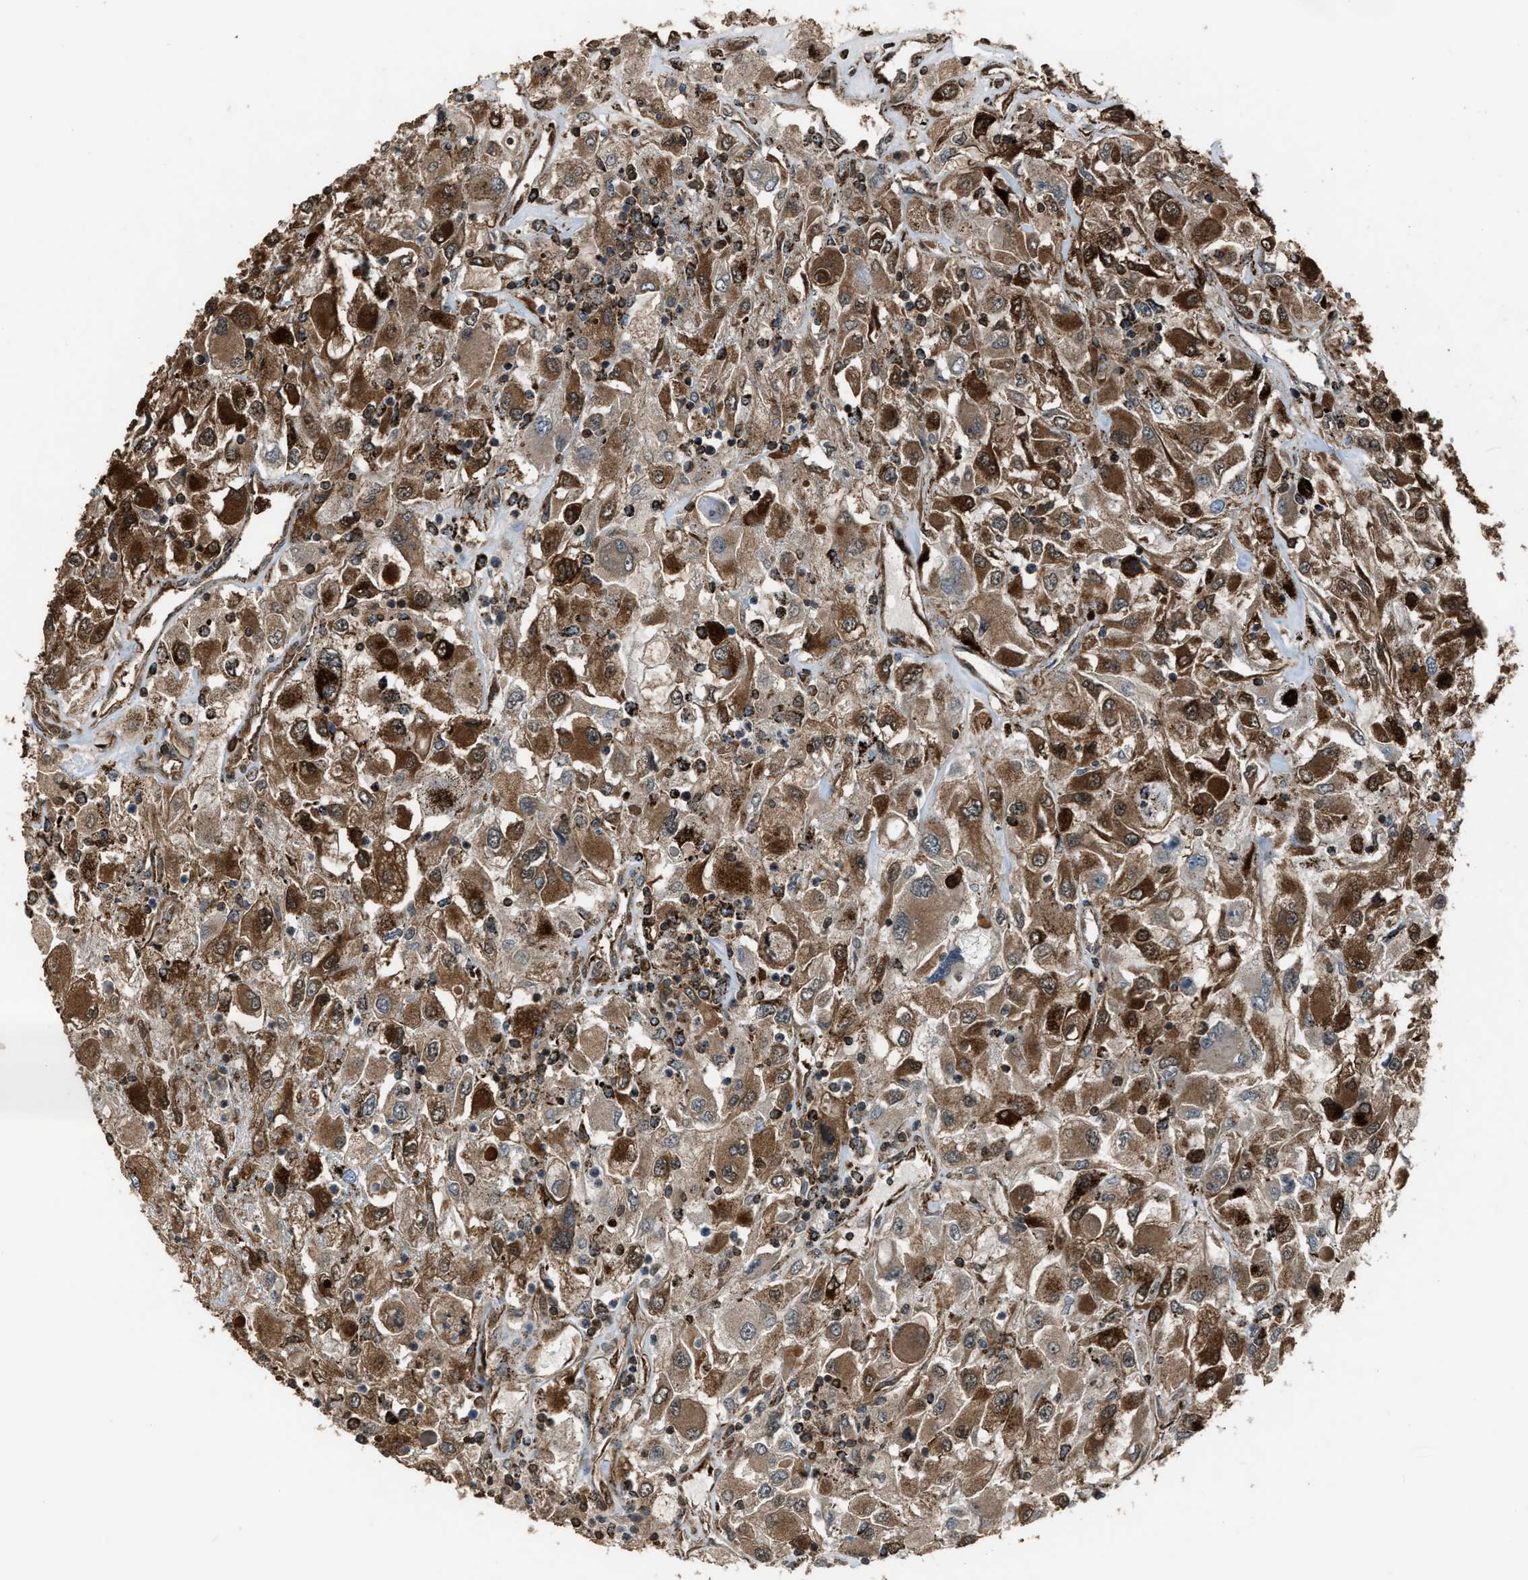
{"staining": {"intensity": "strong", "quantity": ">75%", "location": "cytoplasmic/membranous"}, "tissue": "renal cancer", "cell_type": "Tumor cells", "image_type": "cancer", "snomed": [{"axis": "morphology", "description": "Adenocarcinoma, NOS"}, {"axis": "topography", "description": "Kidney"}], "caption": "Human adenocarcinoma (renal) stained for a protein (brown) exhibits strong cytoplasmic/membranous positive staining in about >75% of tumor cells.", "gene": "MDH2", "patient": {"sex": "female", "age": 52}}